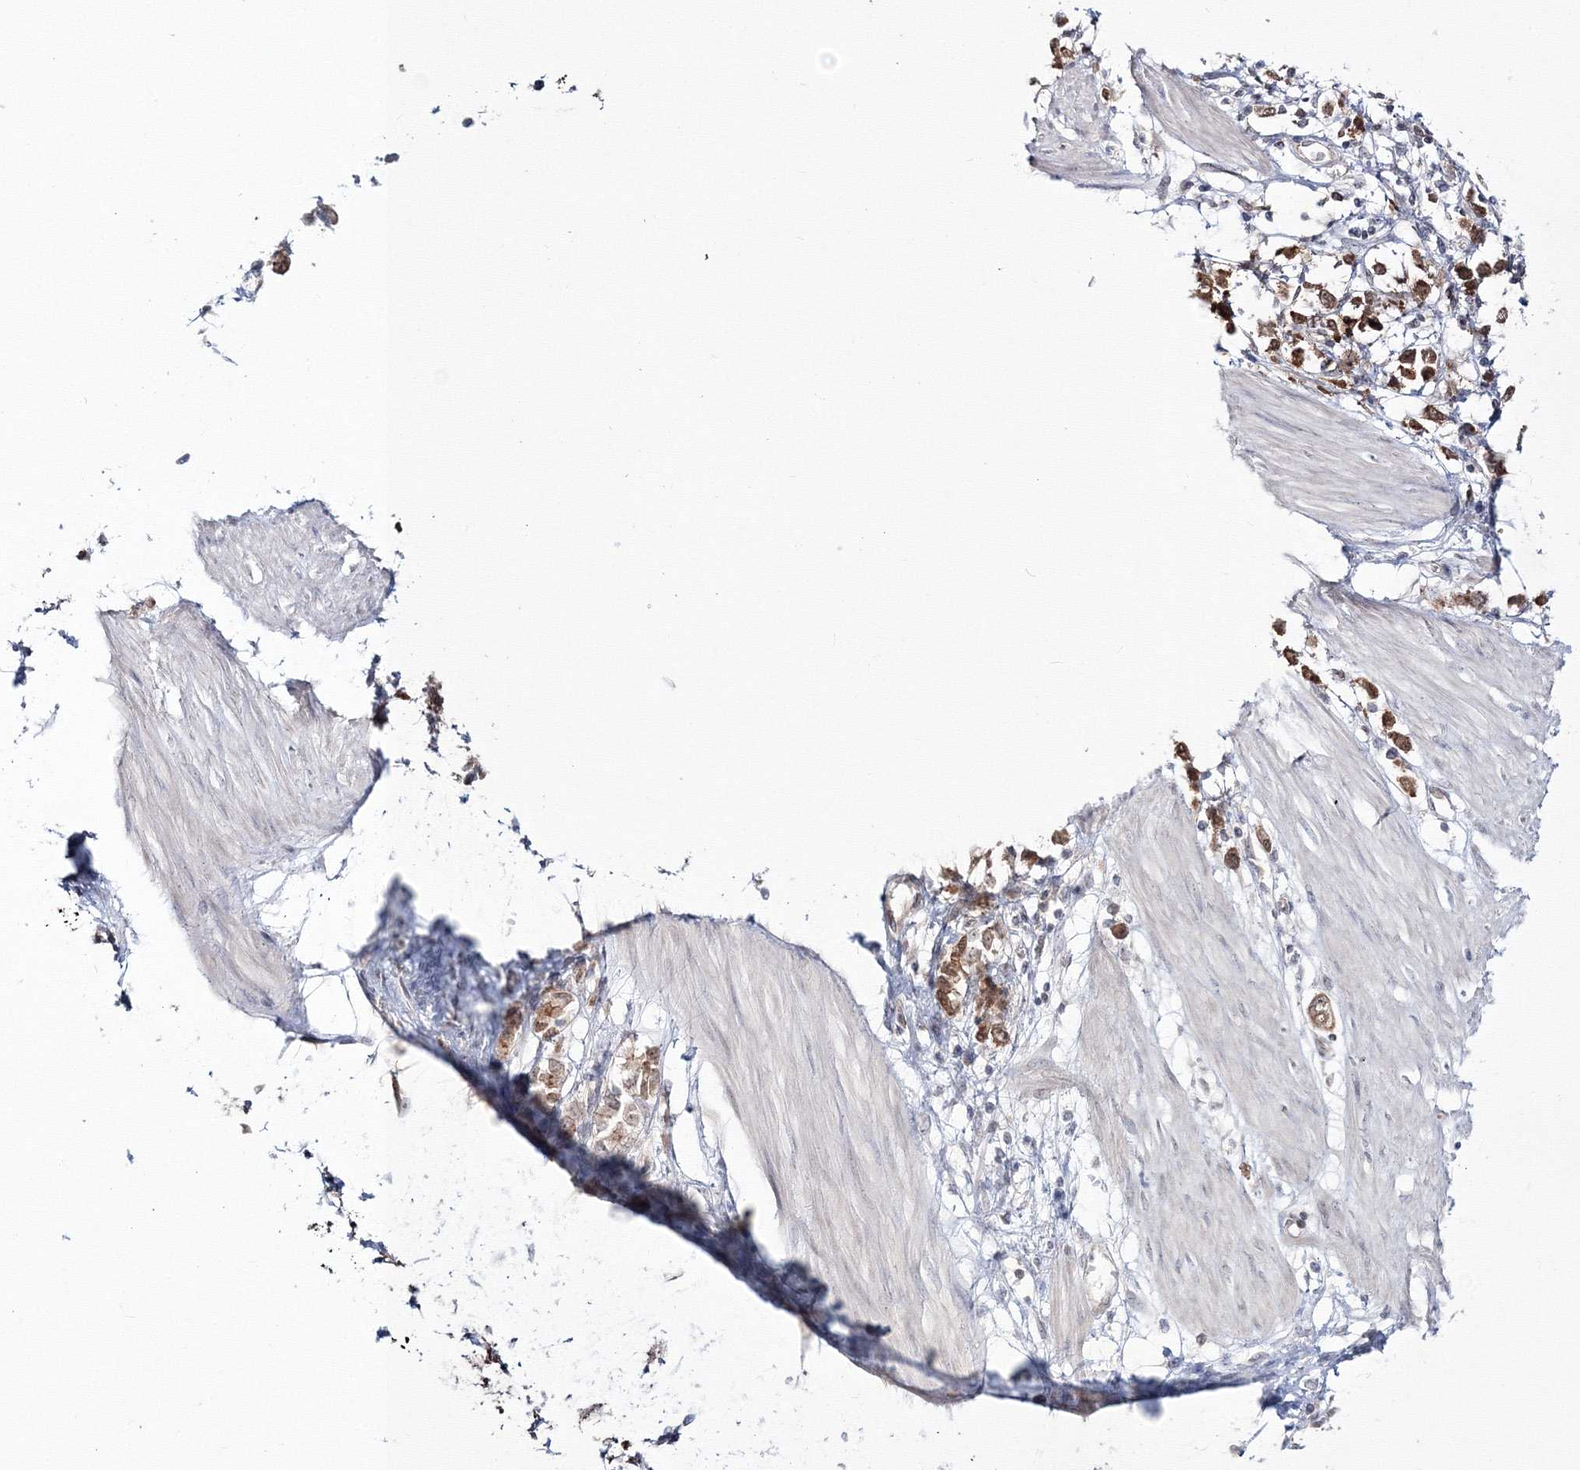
{"staining": {"intensity": "moderate", "quantity": ">75%", "location": "cytoplasmic/membranous,nuclear"}, "tissue": "stomach cancer", "cell_type": "Tumor cells", "image_type": "cancer", "snomed": [{"axis": "morphology", "description": "Adenocarcinoma, NOS"}, {"axis": "topography", "description": "Stomach"}], "caption": "The photomicrograph displays immunohistochemical staining of adenocarcinoma (stomach). There is moderate cytoplasmic/membranous and nuclear expression is present in approximately >75% of tumor cells.", "gene": "ZFAND6", "patient": {"sex": "female", "age": 76}}